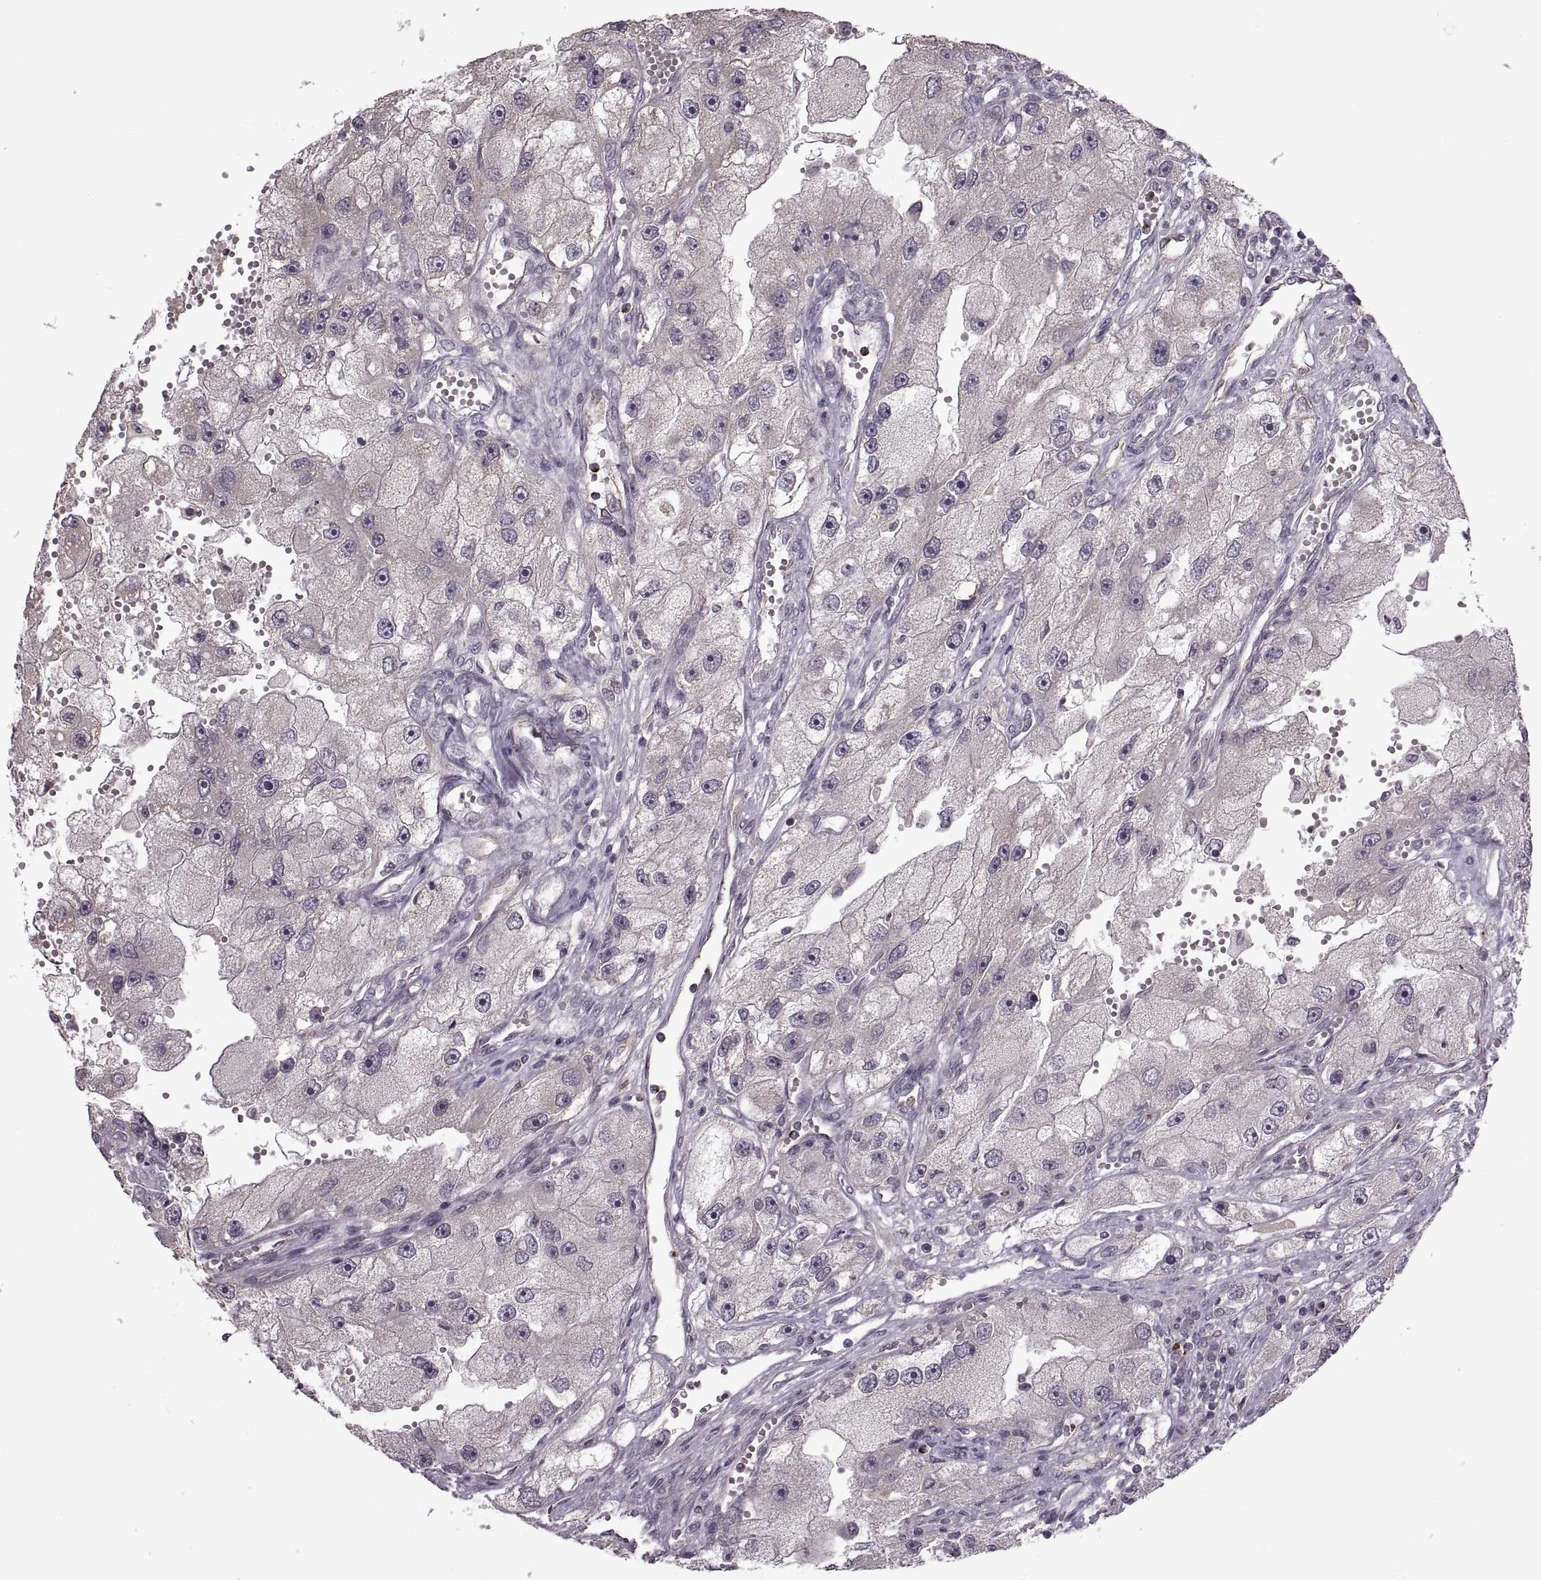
{"staining": {"intensity": "negative", "quantity": "none", "location": "none"}, "tissue": "renal cancer", "cell_type": "Tumor cells", "image_type": "cancer", "snomed": [{"axis": "morphology", "description": "Adenocarcinoma, NOS"}, {"axis": "topography", "description": "Kidney"}], "caption": "IHC of renal cancer exhibits no positivity in tumor cells. The staining was performed using DAB (3,3'-diaminobenzidine) to visualize the protein expression in brown, while the nuclei were stained in blue with hematoxylin (Magnification: 20x).", "gene": "PIERCE1", "patient": {"sex": "male", "age": 63}}